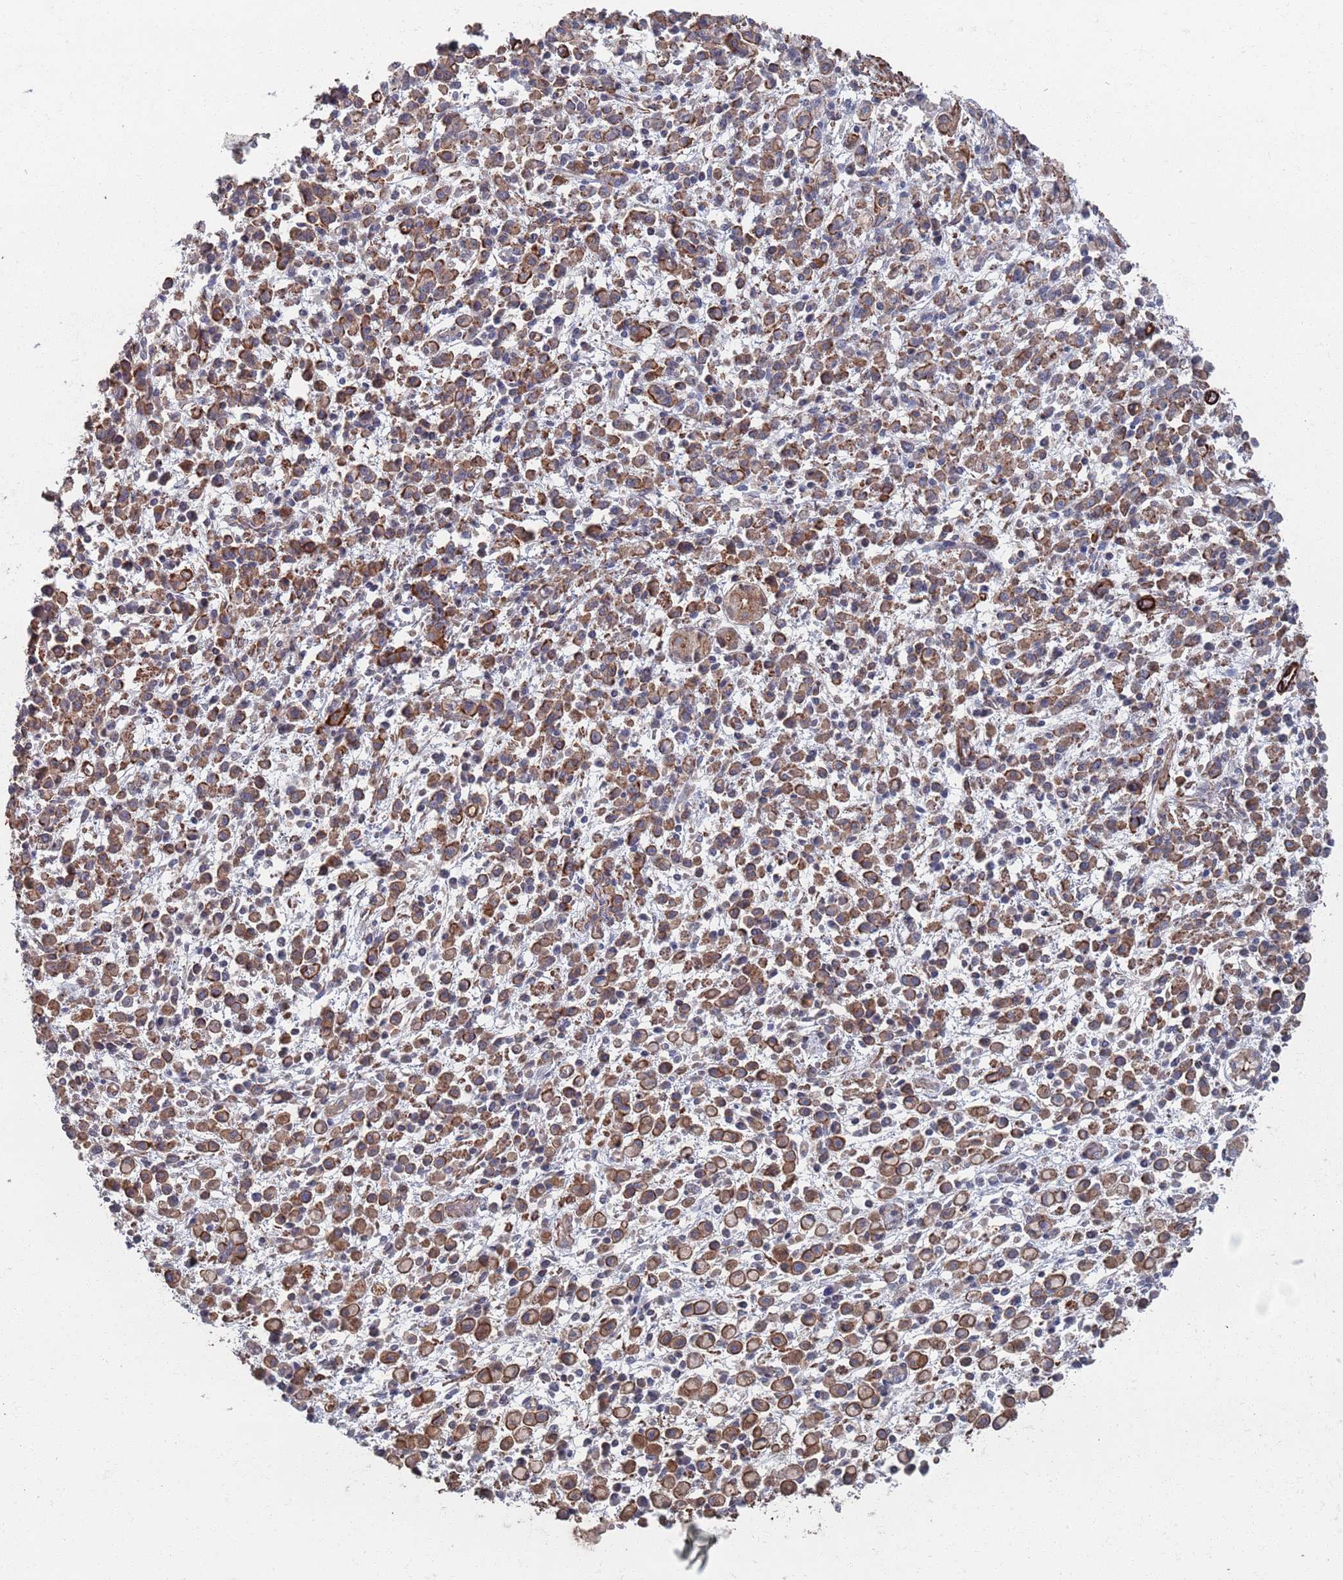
{"staining": {"intensity": "moderate", "quantity": ">75%", "location": "cytoplasmic/membranous"}, "tissue": "stomach cancer", "cell_type": "Tumor cells", "image_type": "cancer", "snomed": [{"axis": "morphology", "description": "Adenocarcinoma, NOS"}, {"axis": "topography", "description": "Stomach"}], "caption": "Protein staining by immunohistochemistry (IHC) displays moderate cytoplasmic/membranous positivity in approximately >75% of tumor cells in stomach cancer. (Brightfield microscopy of DAB IHC at high magnification).", "gene": "PLEKHA4", "patient": {"sex": "male", "age": 77}}